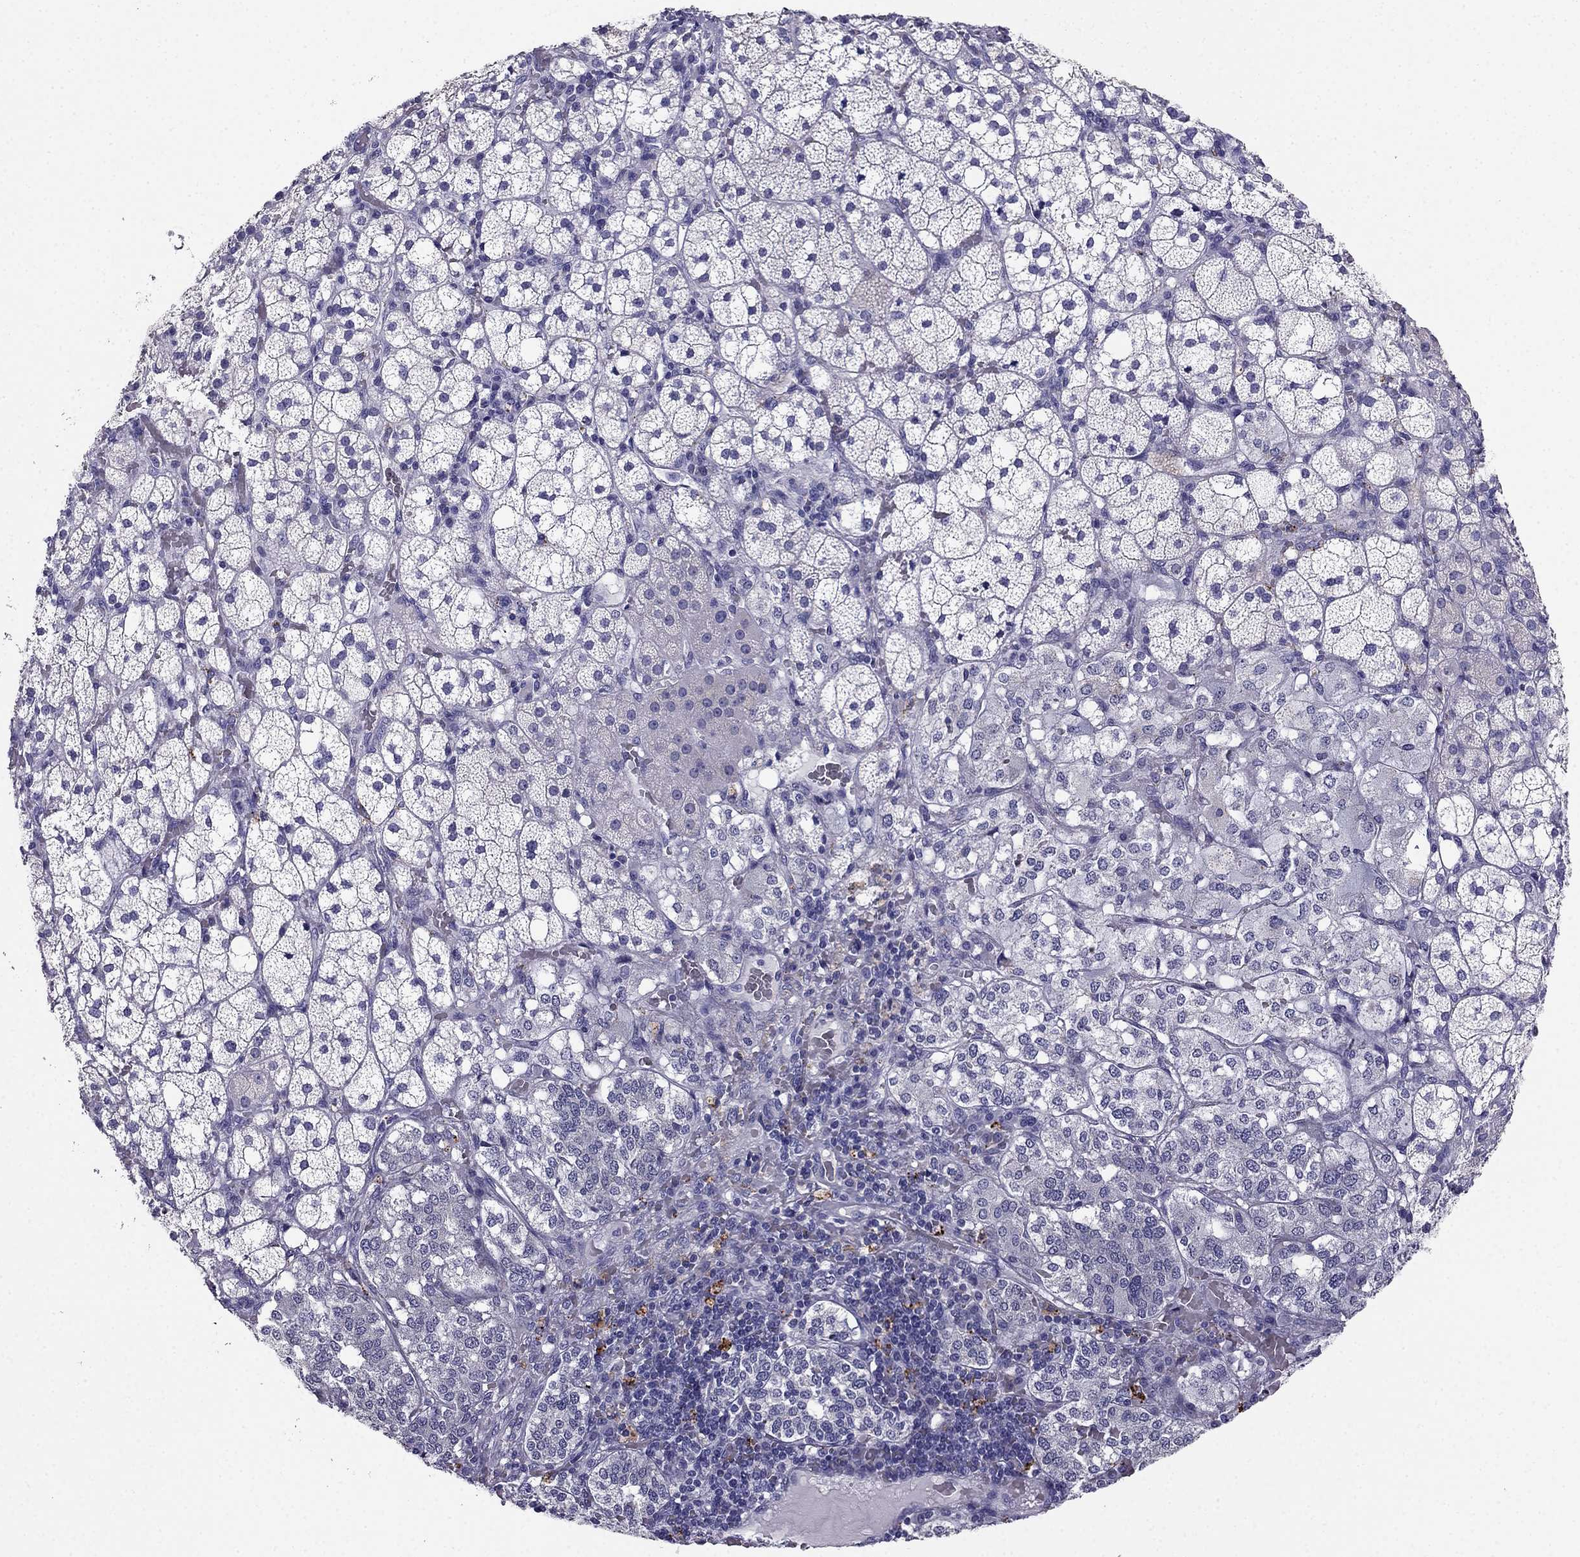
{"staining": {"intensity": "negative", "quantity": "none", "location": "none"}, "tissue": "adrenal gland", "cell_type": "Glandular cells", "image_type": "normal", "snomed": [{"axis": "morphology", "description": "Normal tissue, NOS"}, {"axis": "topography", "description": "Adrenal gland"}], "caption": "A histopathology image of adrenal gland stained for a protein reveals no brown staining in glandular cells. (Brightfield microscopy of DAB immunohistochemistry (IHC) at high magnification).", "gene": "PTH", "patient": {"sex": "male", "age": 53}}